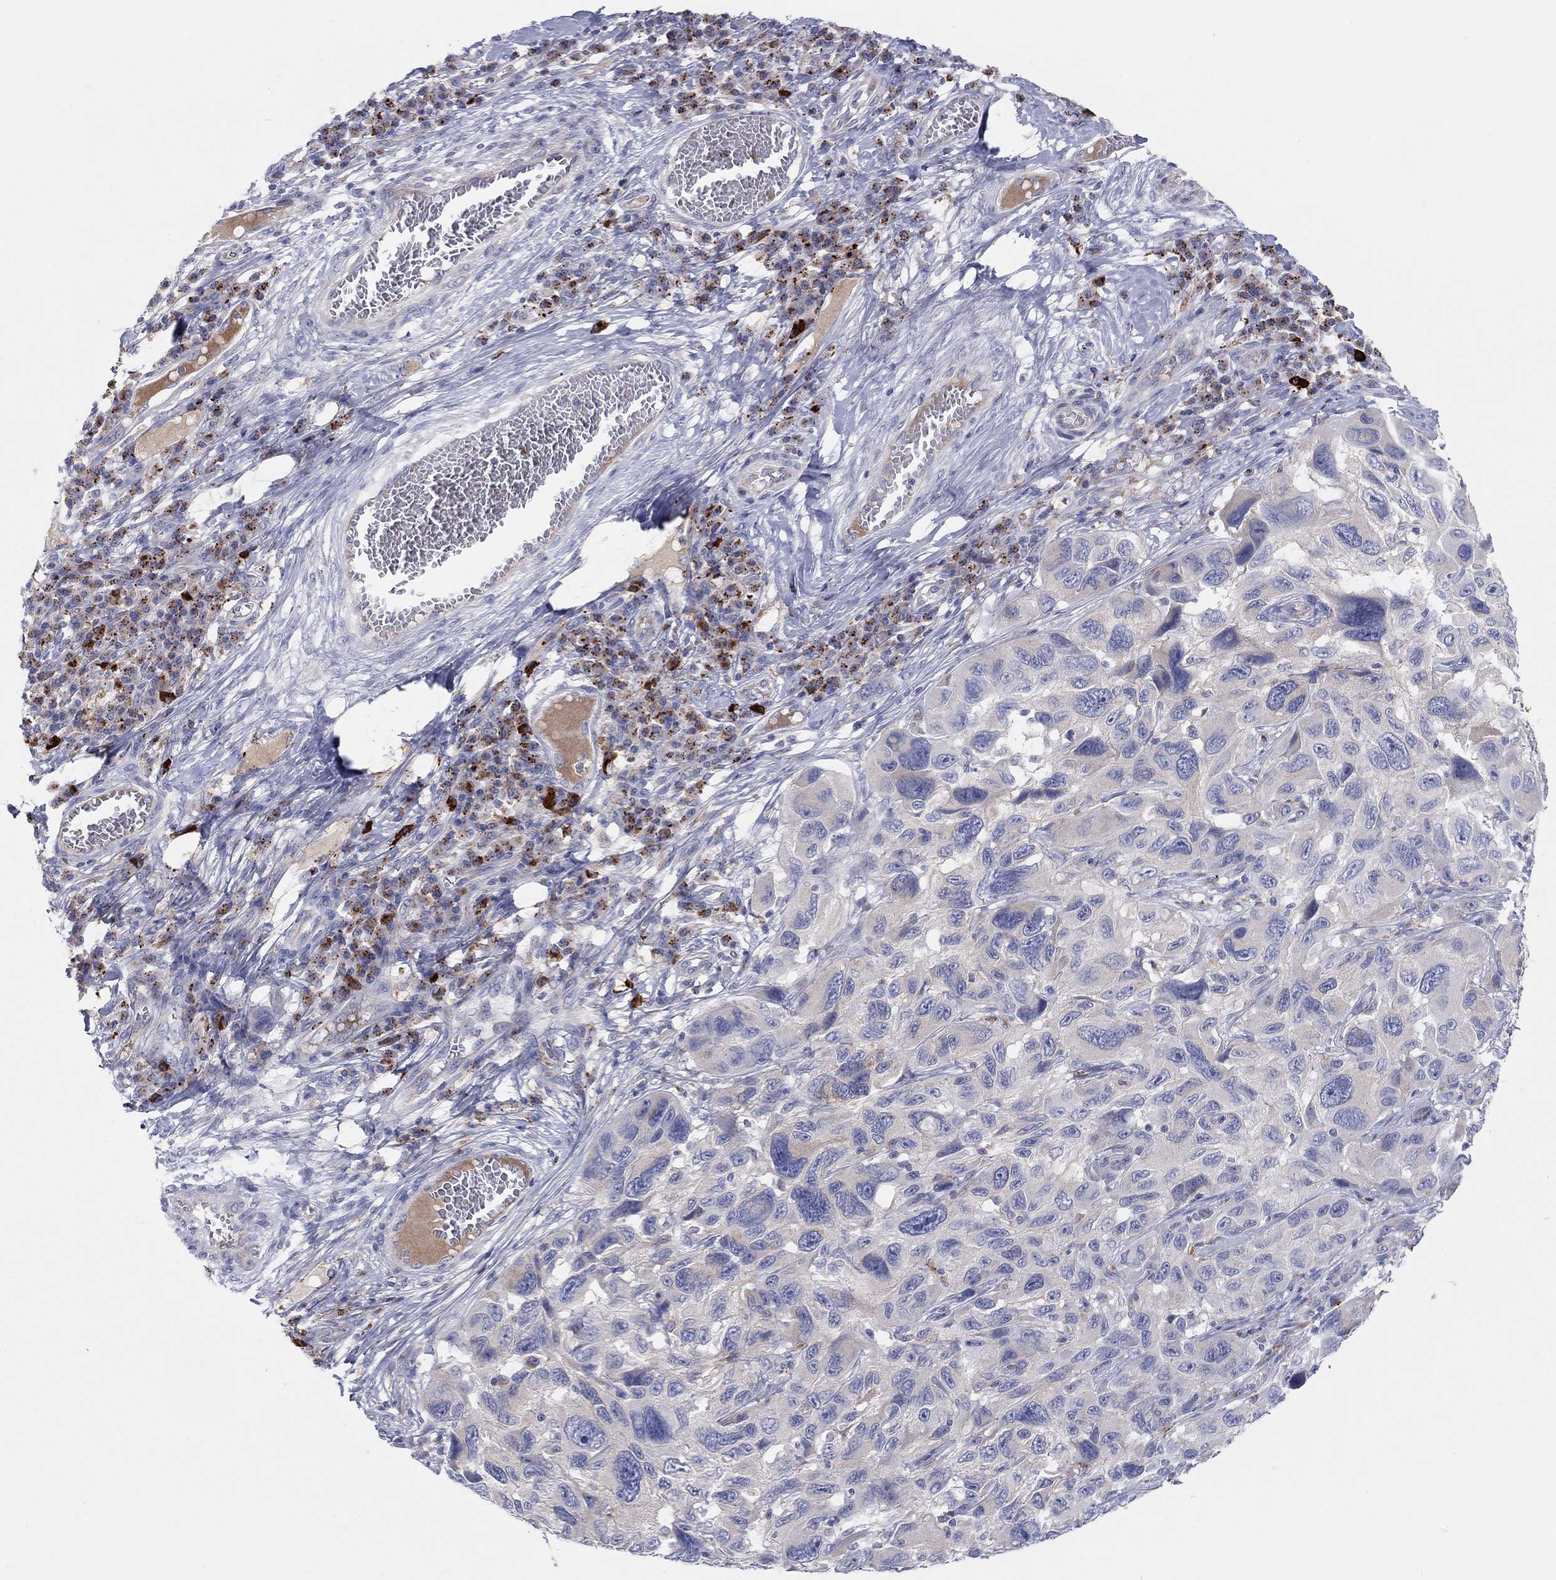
{"staining": {"intensity": "negative", "quantity": "none", "location": "none"}, "tissue": "melanoma", "cell_type": "Tumor cells", "image_type": "cancer", "snomed": [{"axis": "morphology", "description": "Malignant melanoma, NOS"}, {"axis": "topography", "description": "Skin"}], "caption": "Image shows no protein staining in tumor cells of melanoma tissue. (Stains: DAB (3,3'-diaminobenzidine) IHC with hematoxylin counter stain, Microscopy: brightfield microscopy at high magnification).", "gene": "BCO2", "patient": {"sex": "male", "age": 53}}